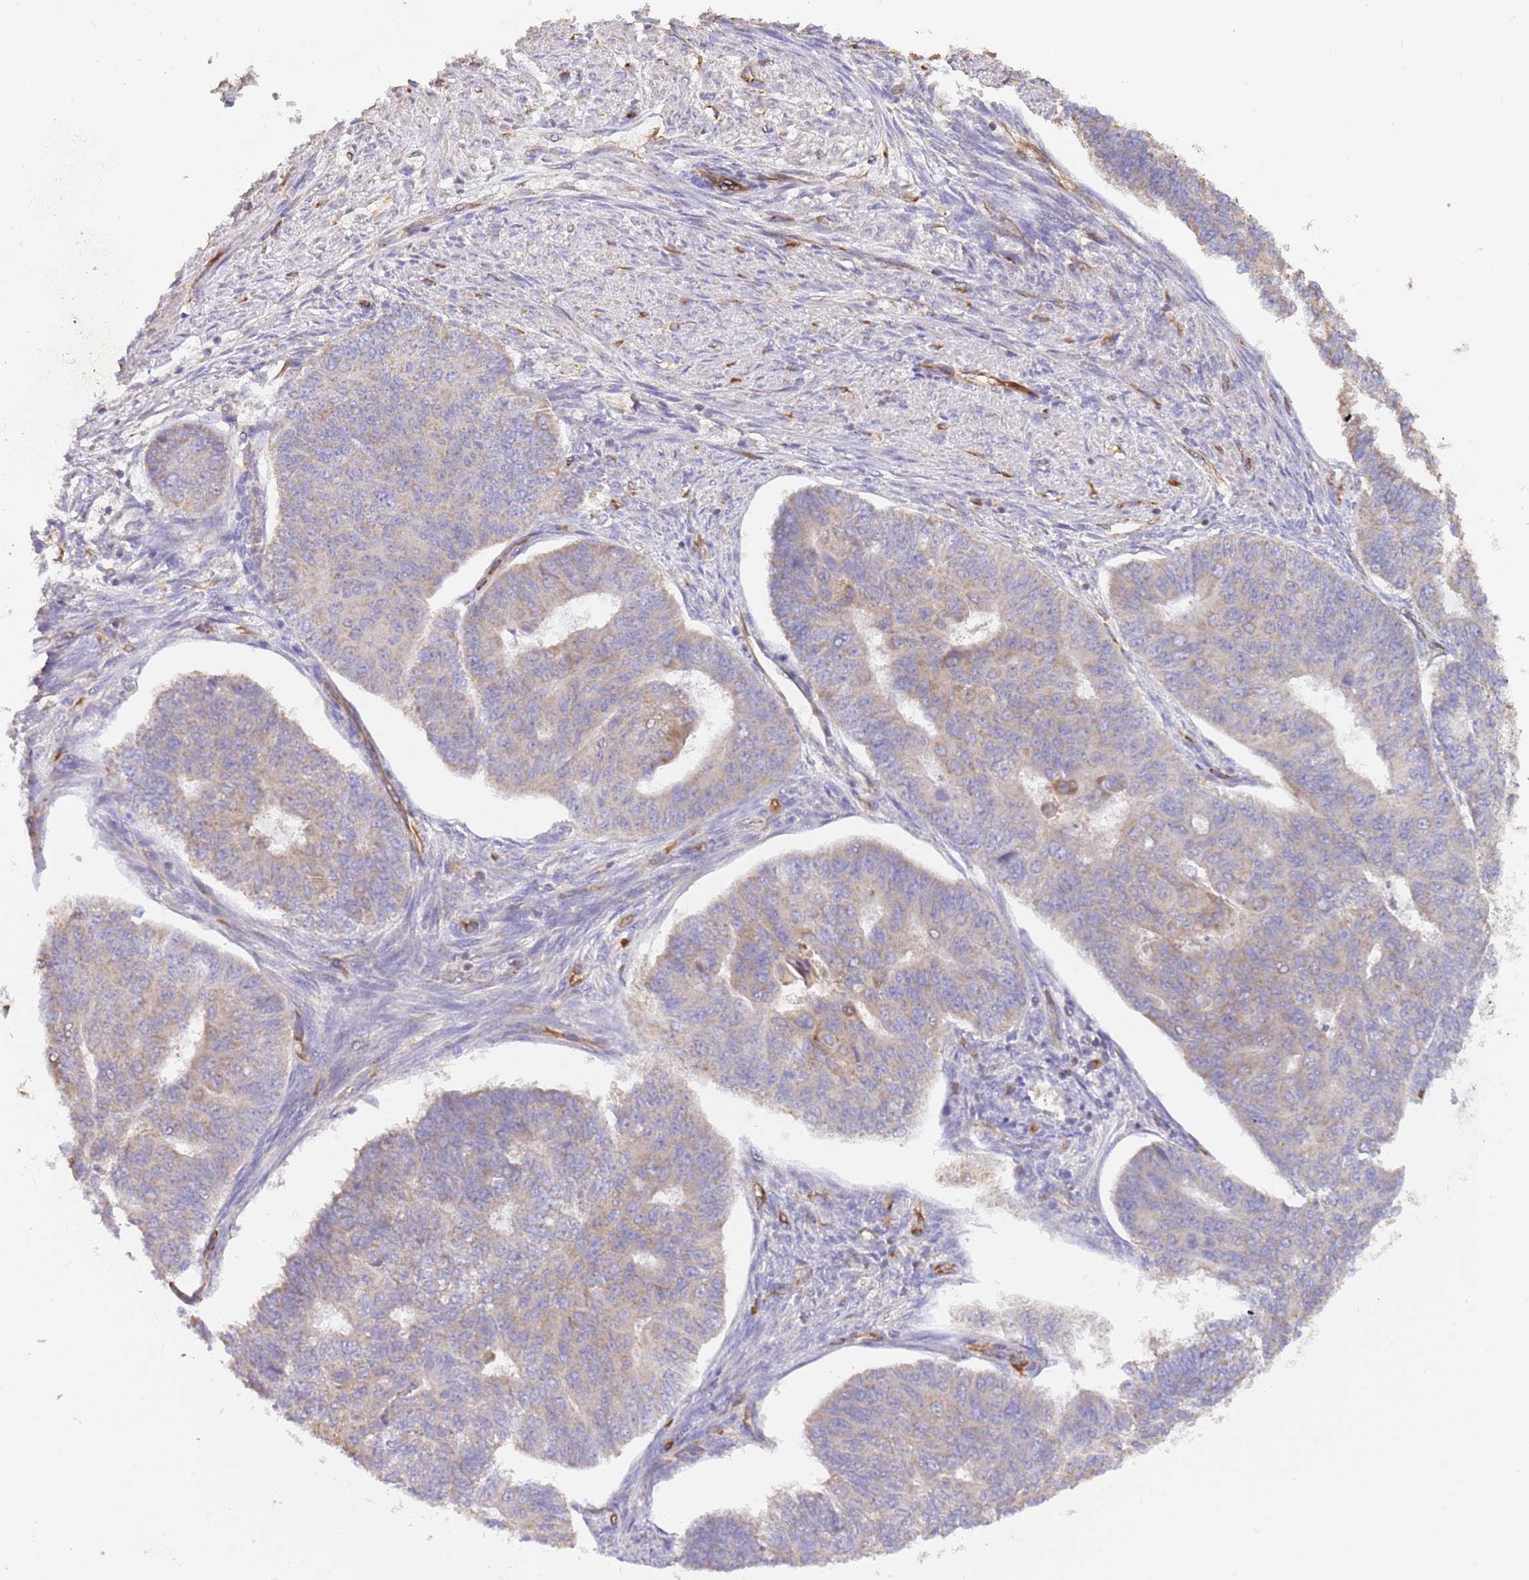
{"staining": {"intensity": "weak", "quantity": "25%-75%", "location": "cytoplasmic/membranous"}, "tissue": "endometrial cancer", "cell_type": "Tumor cells", "image_type": "cancer", "snomed": [{"axis": "morphology", "description": "Adenocarcinoma, NOS"}, {"axis": "topography", "description": "Endometrium"}], "caption": "An IHC photomicrograph of tumor tissue is shown. Protein staining in brown shows weak cytoplasmic/membranous positivity in endometrial cancer within tumor cells.", "gene": "DOCK9", "patient": {"sex": "female", "age": 32}}